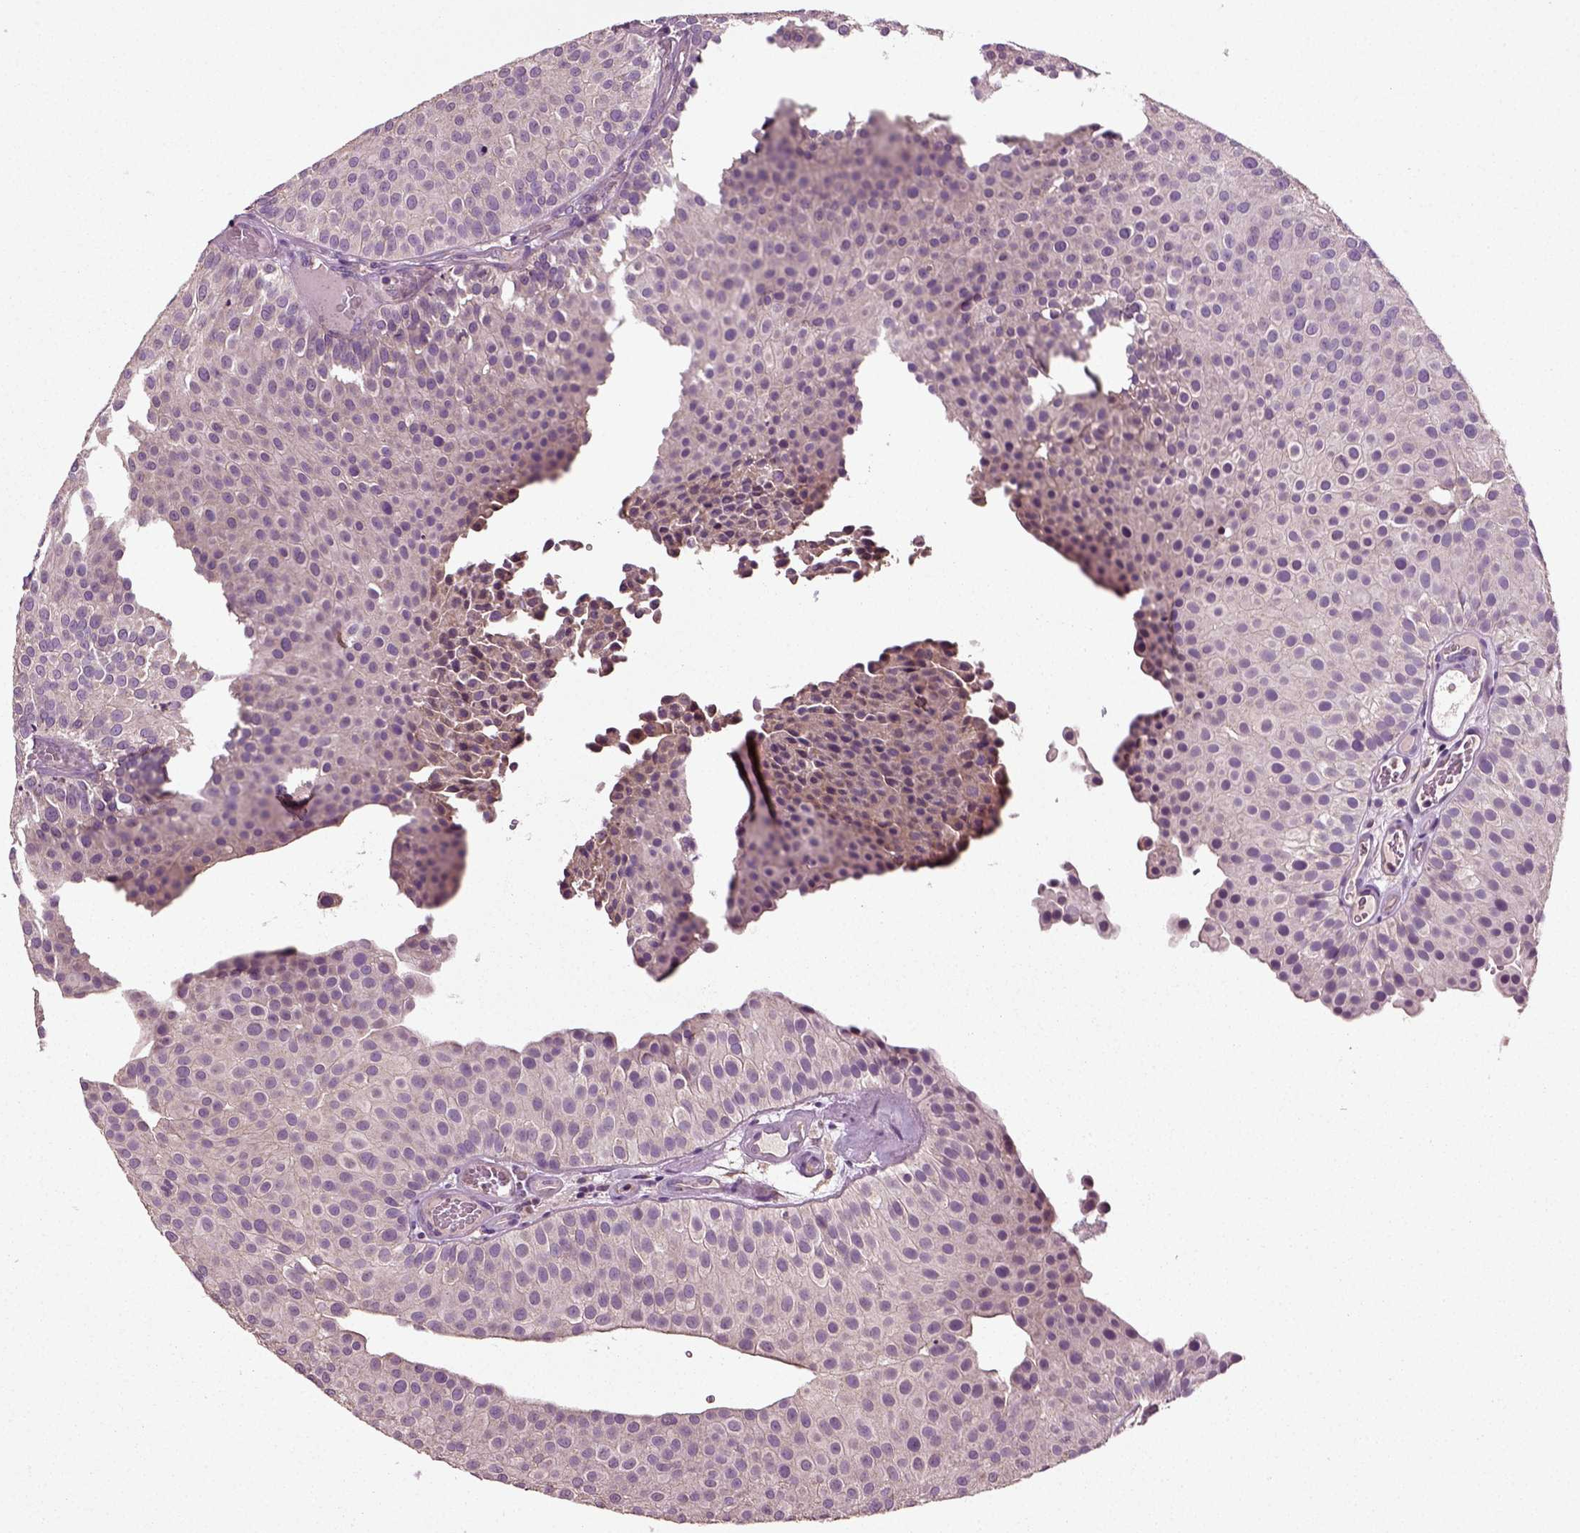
{"staining": {"intensity": "negative", "quantity": "none", "location": "none"}, "tissue": "urothelial cancer", "cell_type": "Tumor cells", "image_type": "cancer", "snomed": [{"axis": "morphology", "description": "Urothelial carcinoma, Low grade"}, {"axis": "topography", "description": "Urinary bladder"}], "caption": "Photomicrograph shows no protein positivity in tumor cells of urothelial cancer tissue.", "gene": "ERV3-1", "patient": {"sex": "female", "age": 87}}